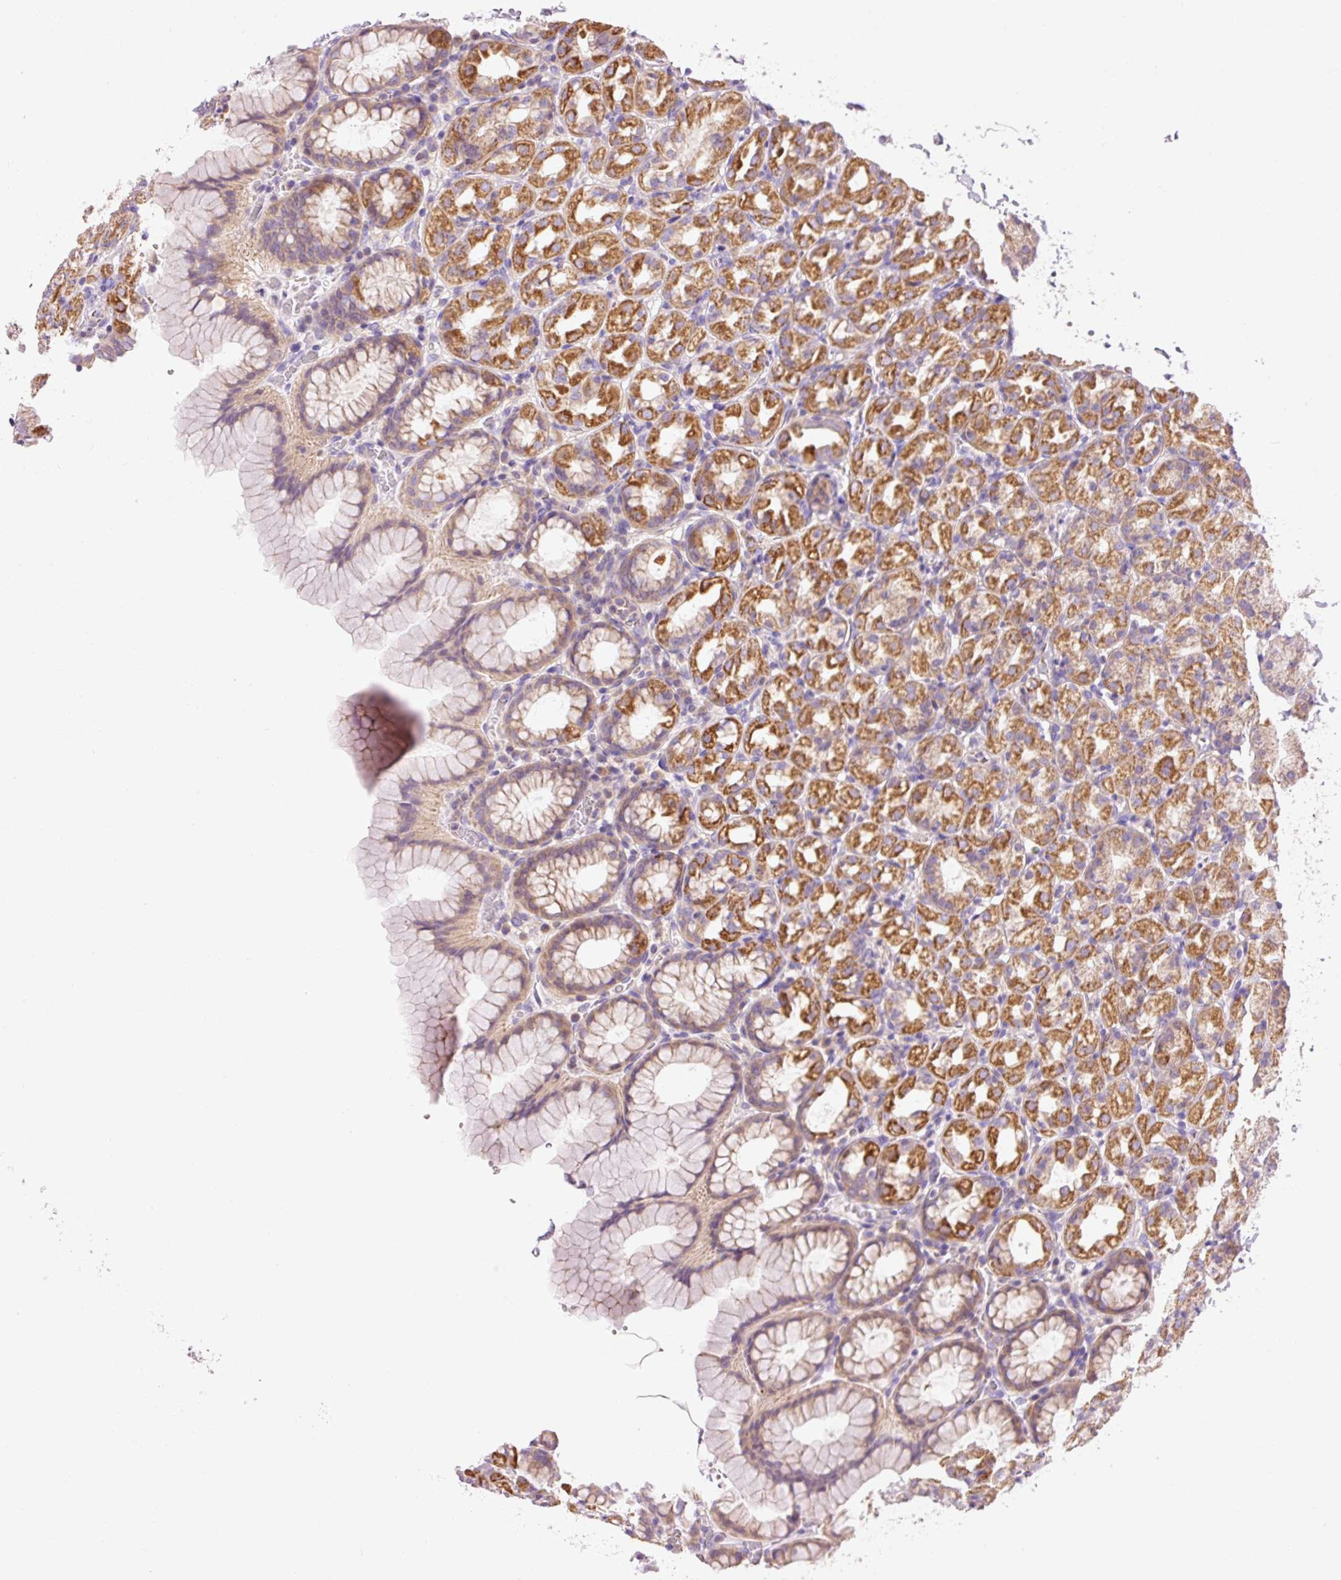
{"staining": {"intensity": "strong", "quantity": "25%-75%", "location": "cytoplasmic/membranous"}, "tissue": "stomach", "cell_type": "Glandular cells", "image_type": "normal", "snomed": [{"axis": "morphology", "description": "Normal tissue, NOS"}, {"axis": "topography", "description": "Stomach, upper"}], "caption": "Immunohistochemical staining of unremarkable human stomach shows strong cytoplasmic/membranous protein expression in approximately 25%-75% of glandular cells.", "gene": "IMMT", "patient": {"sex": "female", "age": 81}}